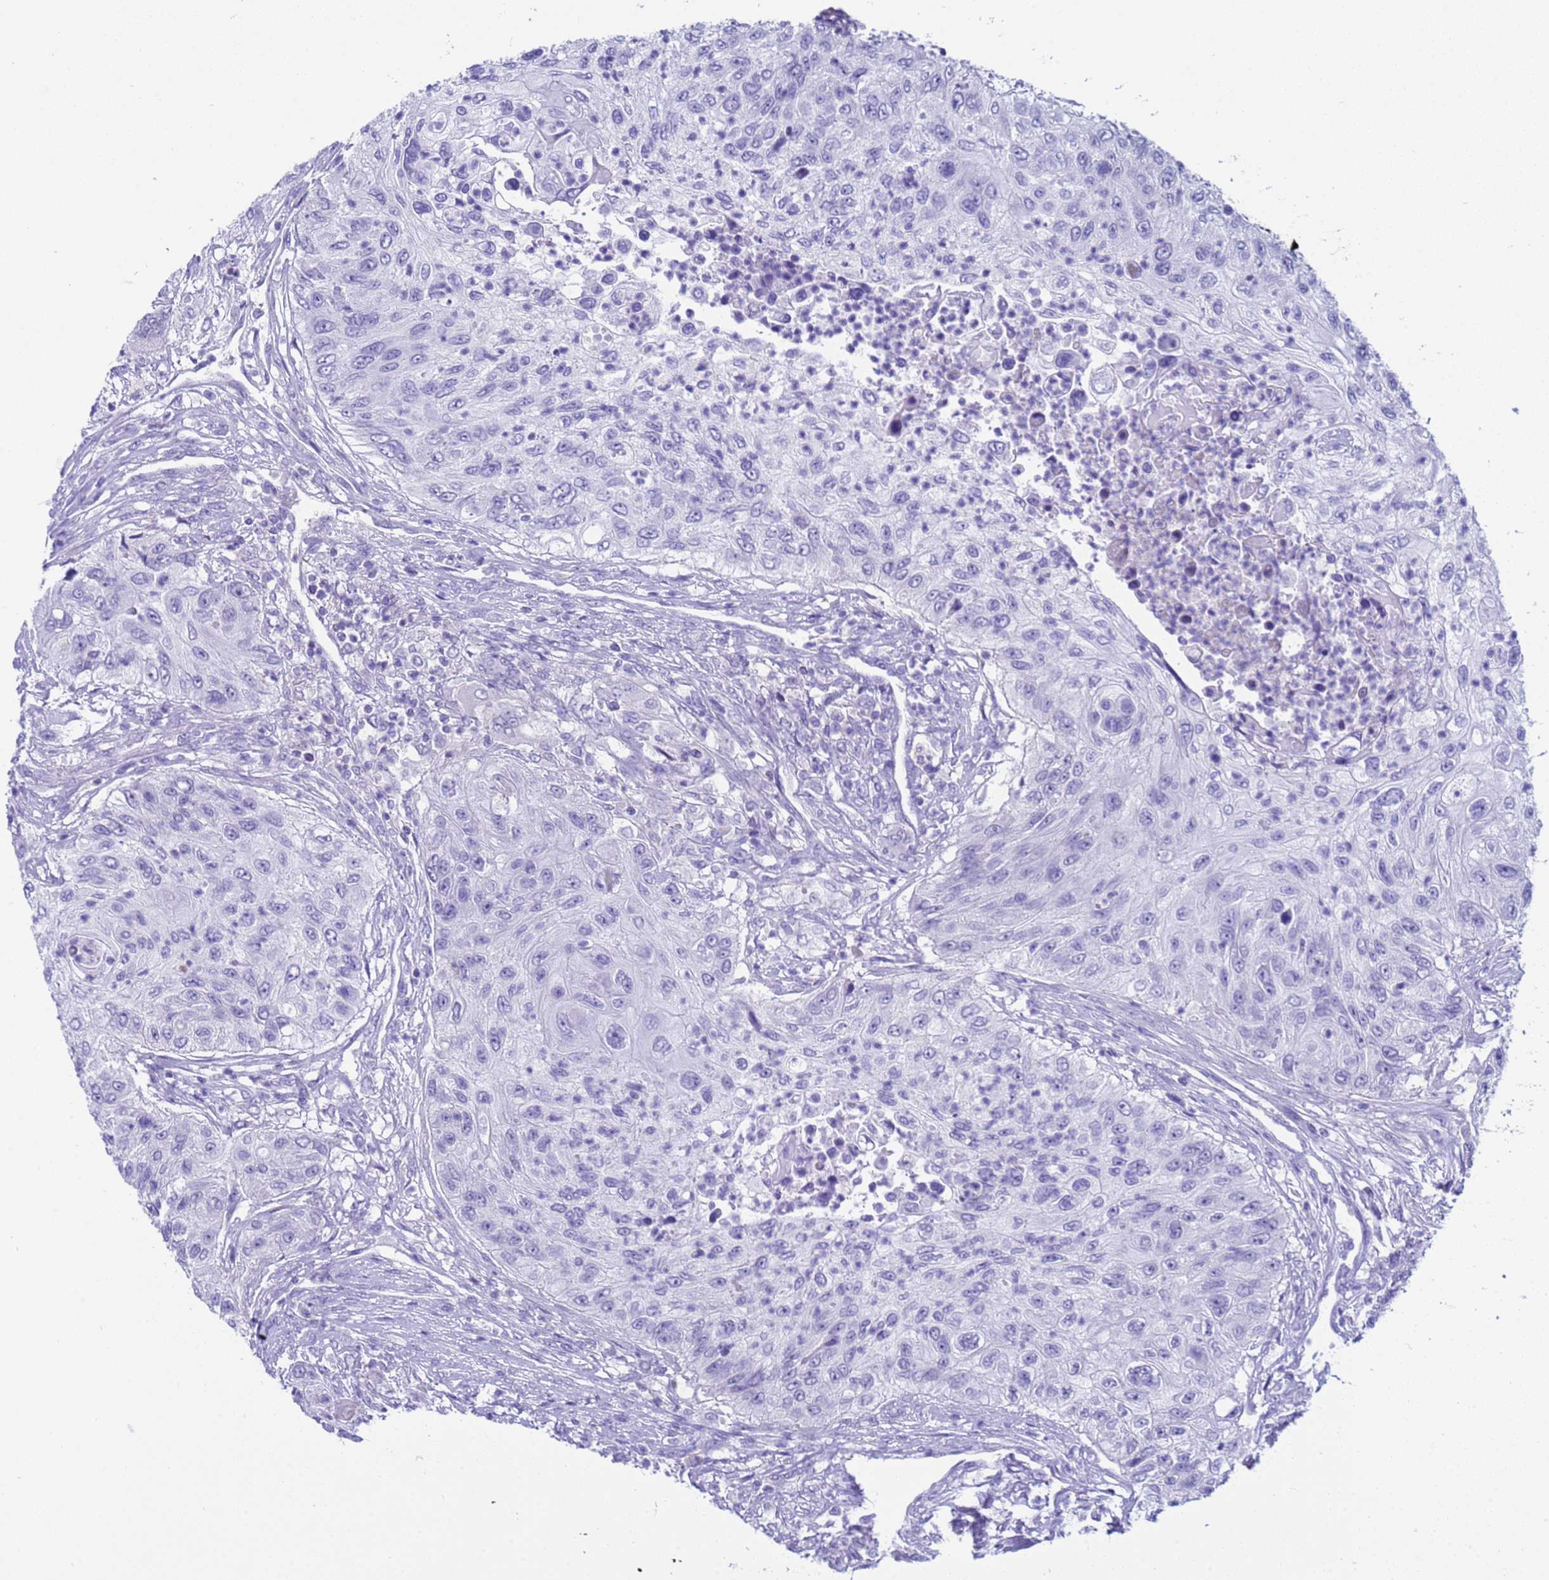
{"staining": {"intensity": "negative", "quantity": "none", "location": "none"}, "tissue": "urothelial cancer", "cell_type": "Tumor cells", "image_type": "cancer", "snomed": [{"axis": "morphology", "description": "Urothelial carcinoma, High grade"}, {"axis": "topography", "description": "Urinary bladder"}], "caption": "Histopathology image shows no significant protein positivity in tumor cells of high-grade urothelial carcinoma.", "gene": "CKM", "patient": {"sex": "female", "age": 60}}